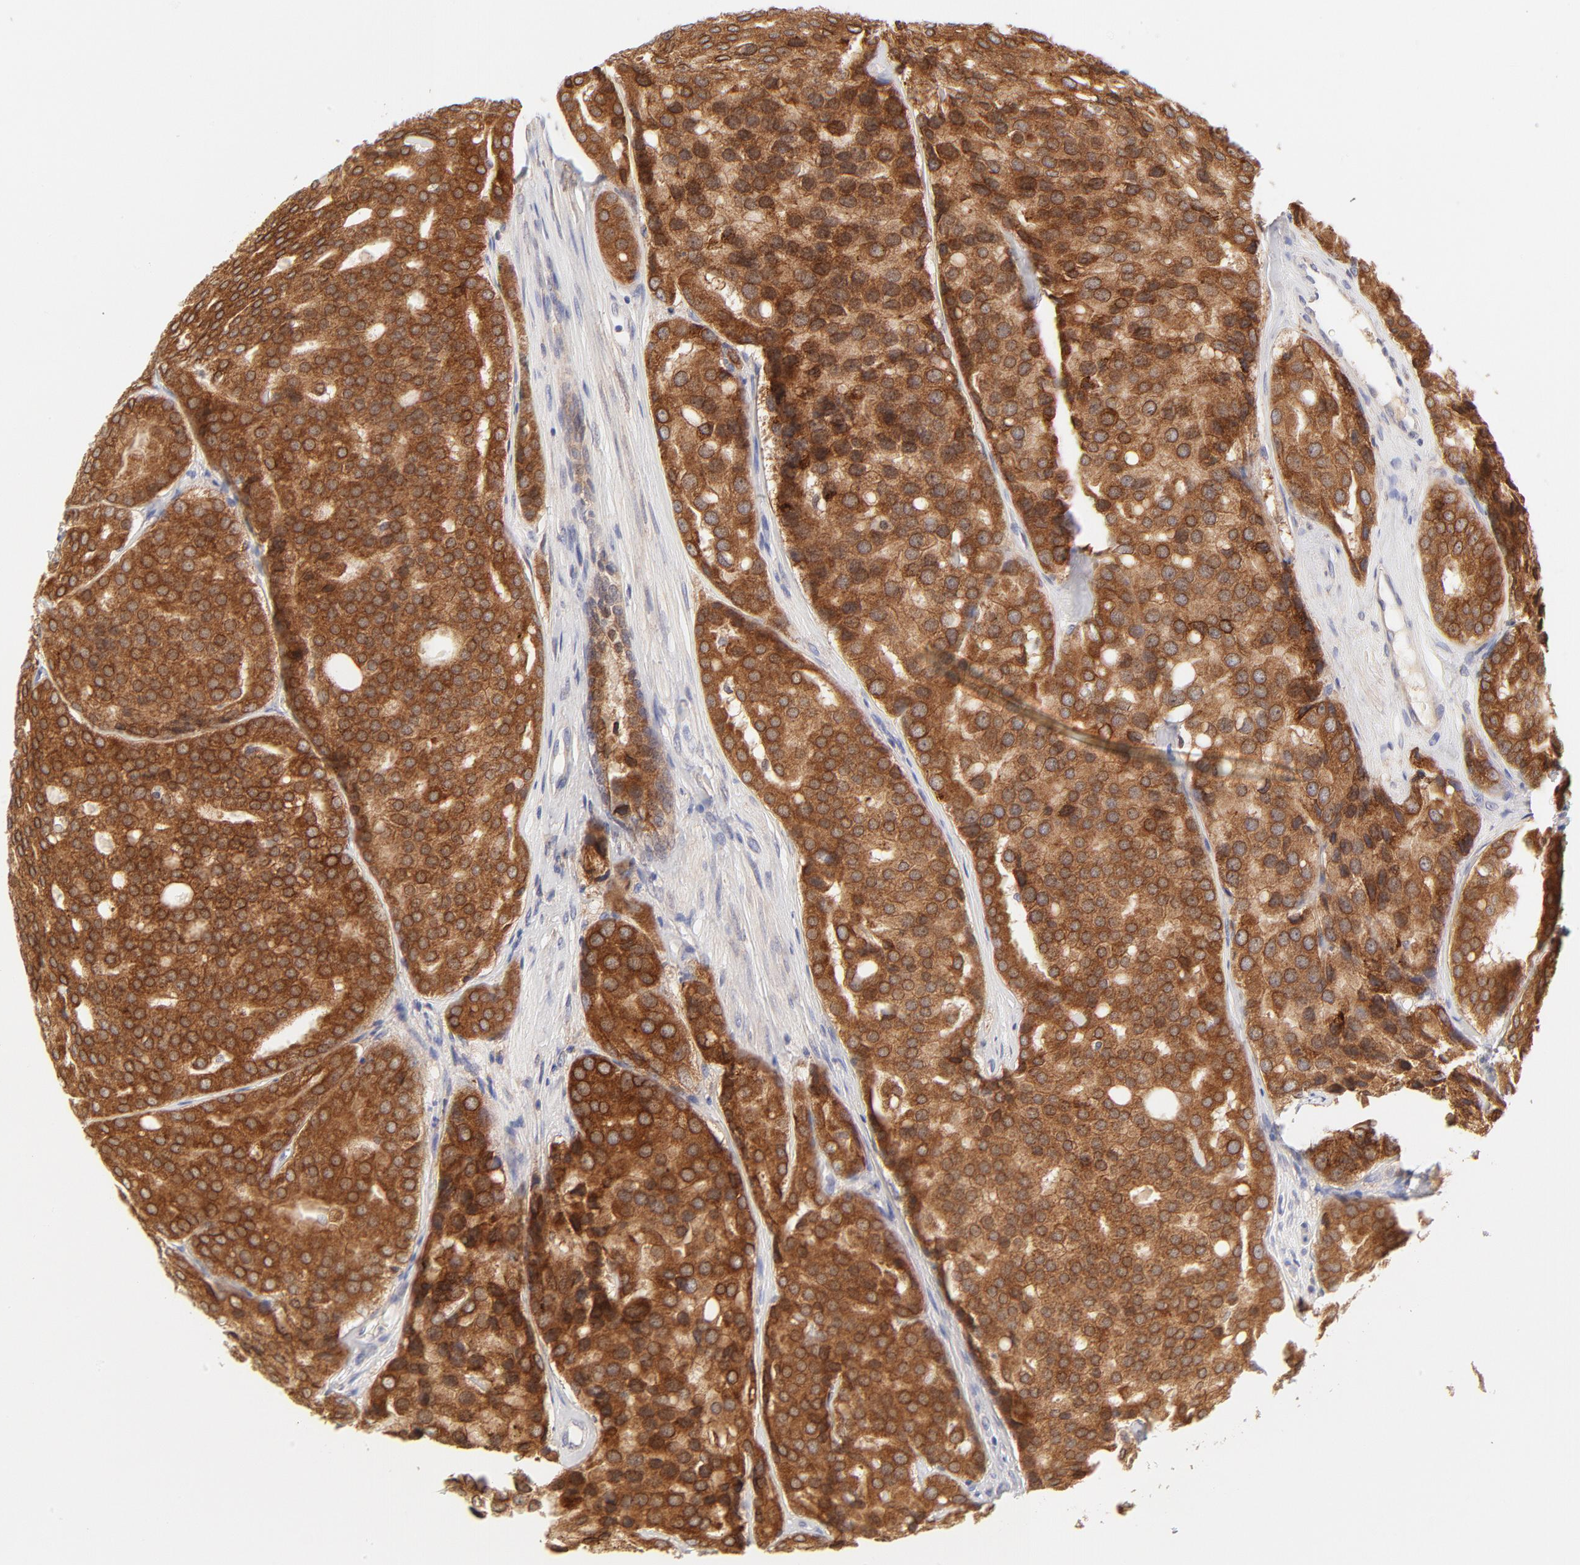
{"staining": {"intensity": "strong", "quantity": ">75%", "location": "cytoplasmic/membranous"}, "tissue": "prostate cancer", "cell_type": "Tumor cells", "image_type": "cancer", "snomed": [{"axis": "morphology", "description": "Adenocarcinoma, High grade"}, {"axis": "topography", "description": "Prostate"}], "caption": "Prostate cancer (high-grade adenocarcinoma) was stained to show a protein in brown. There is high levels of strong cytoplasmic/membranous expression in about >75% of tumor cells. (brown staining indicates protein expression, while blue staining denotes nuclei).", "gene": "RPS6KA1", "patient": {"sex": "male", "age": 64}}